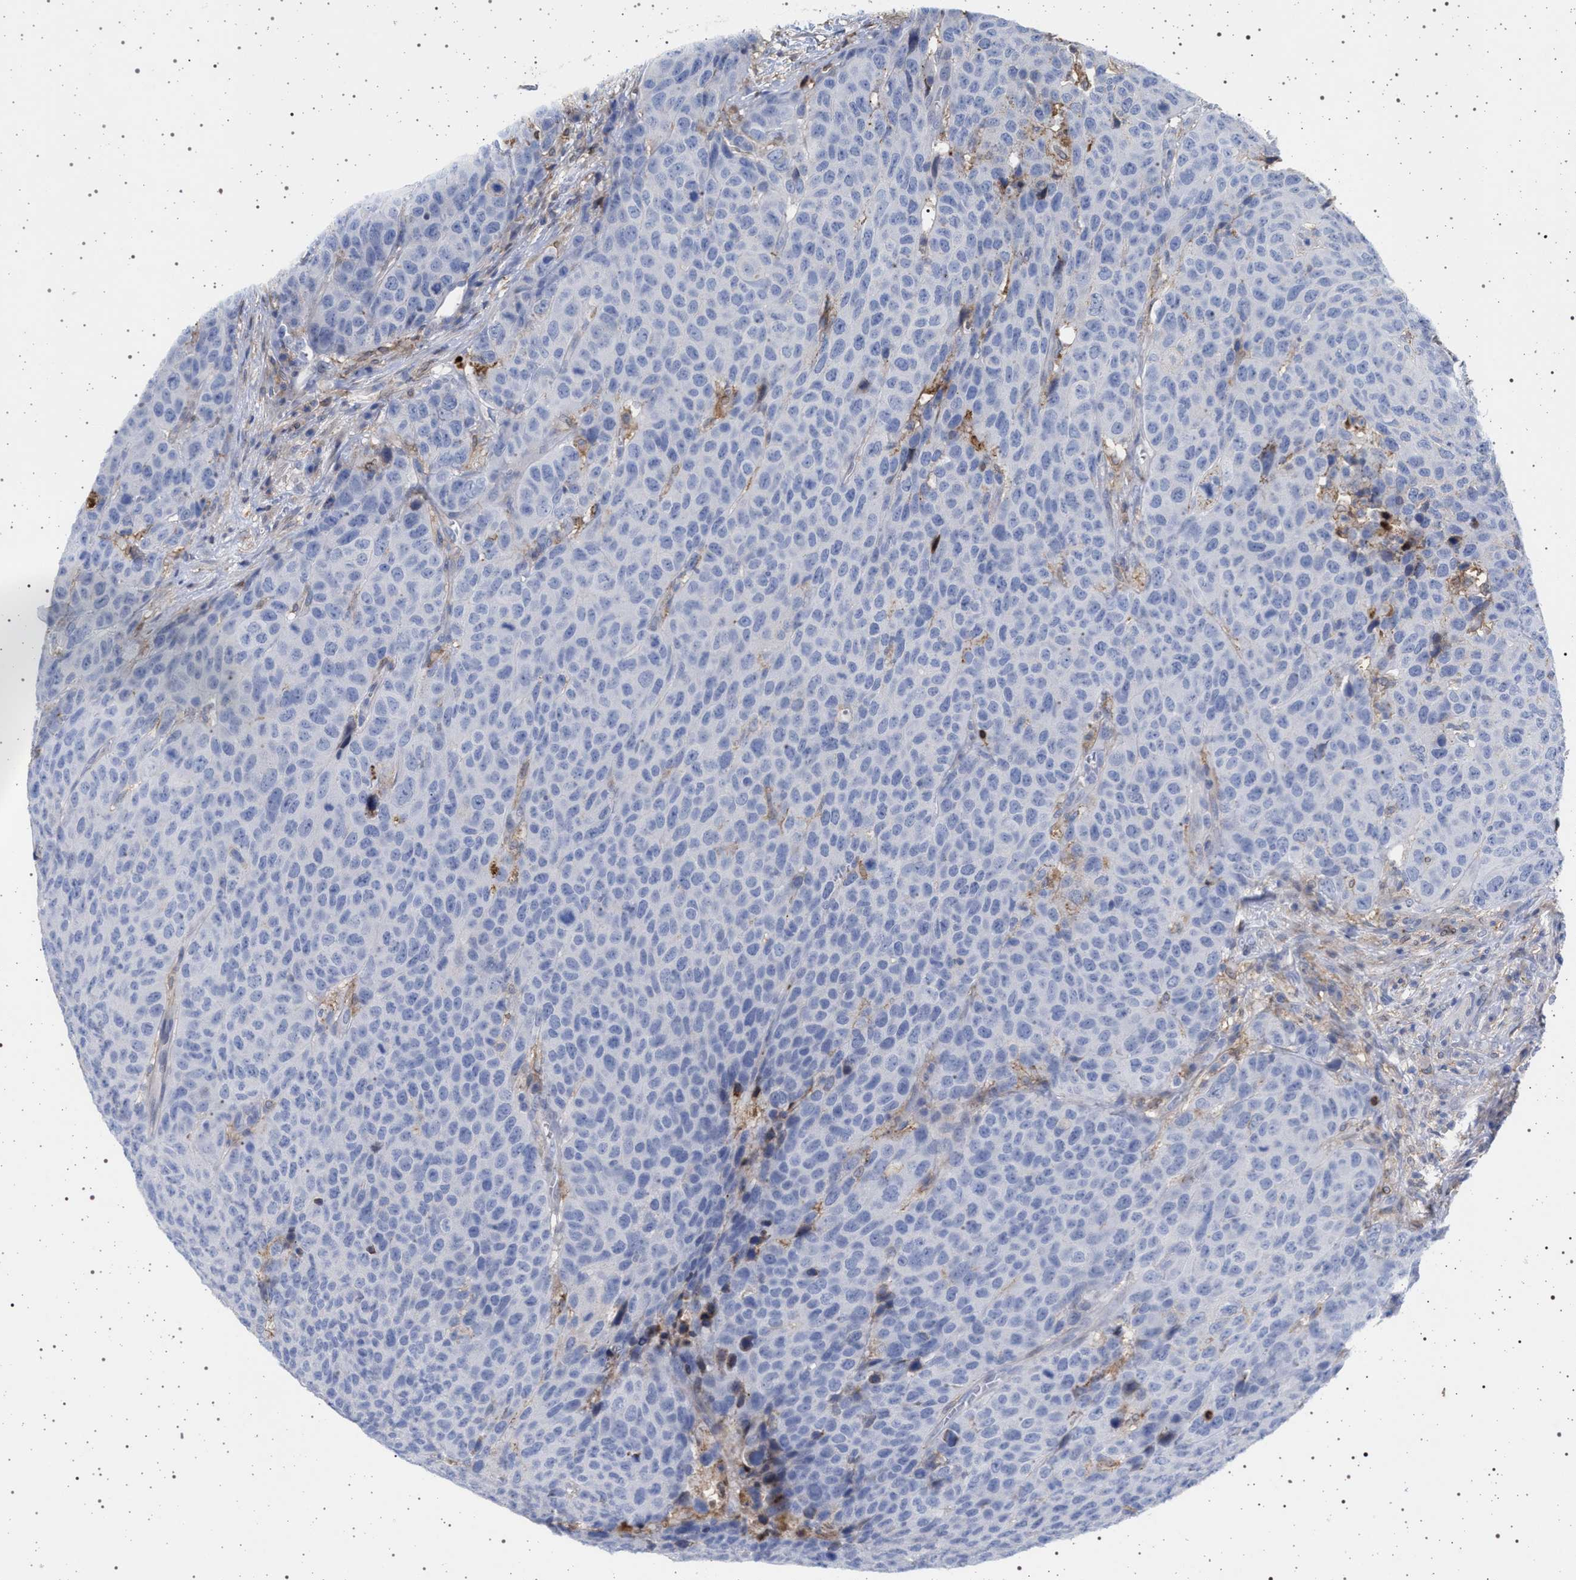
{"staining": {"intensity": "negative", "quantity": "none", "location": "none"}, "tissue": "head and neck cancer", "cell_type": "Tumor cells", "image_type": "cancer", "snomed": [{"axis": "morphology", "description": "Squamous cell carcinoma, NOS"}, {"axis": "topography", "description": "Head-Neck"}], "caption": "IHC of head and neck cancer (squamous cell carcinoma) displays no staining in tumor cells.", "gene": "PLG", "patient": {"sex": "male", "age": 66}}